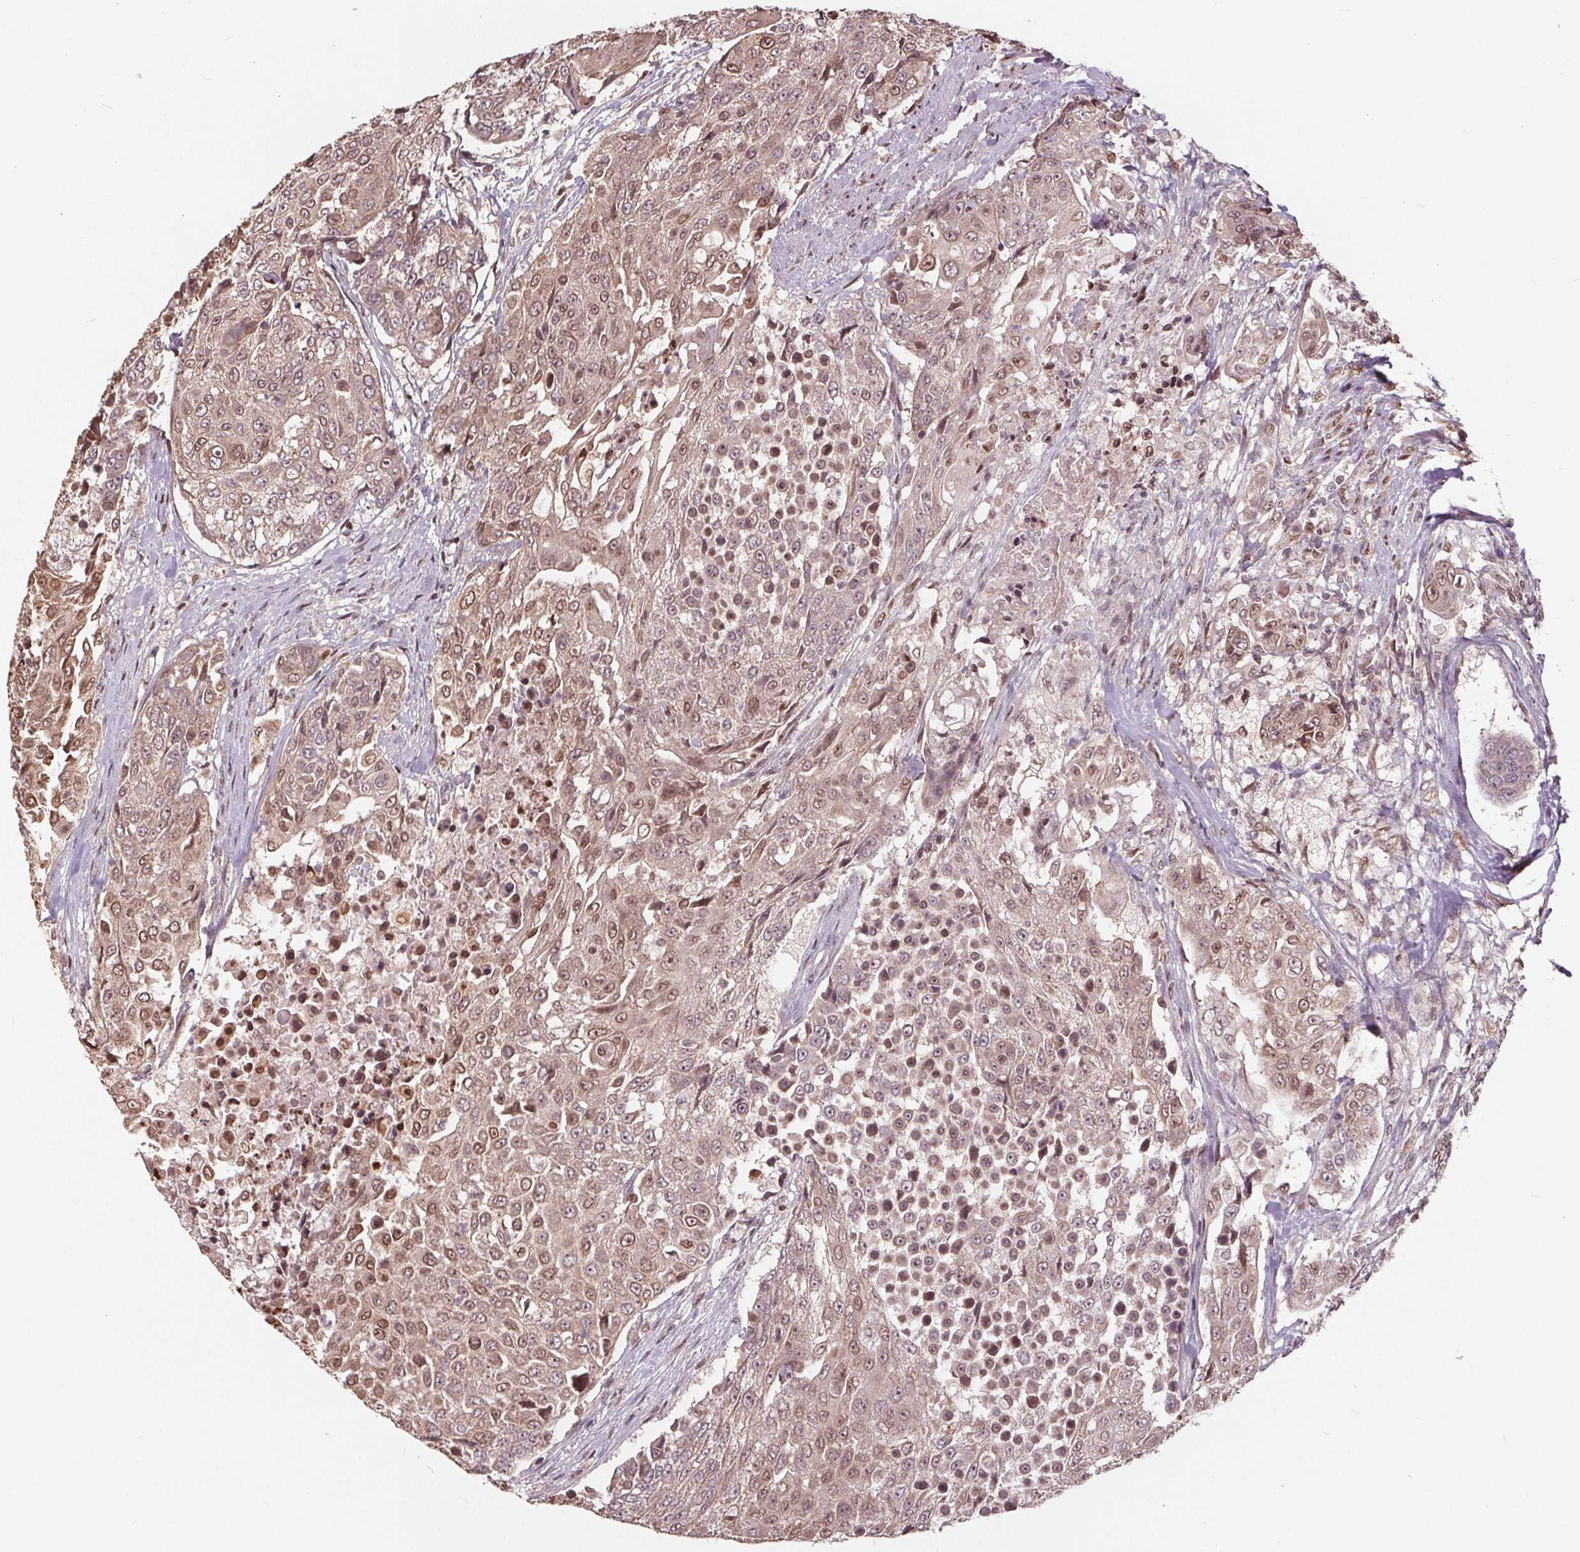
{"staining": {"intensity": "moderate", "quantity": ">75%", "location": "nuclear"}, "tissue": "urothelial cancer", "cell_type": "Tumor cells", "image_type": "cancer", "snomed": [{"axis": "morphology", "description": "Urothelial carcinoma, High grade"}, {"axis": "topography", "description": "Urinary bladder"}], "caption": "Approximately >75% of tumor cells in human urothelial cancer exhibit moderate nuclear protein positivity as visualized by brown immunohistochemical staining.", "gene": "HIF1AN", "patient": {"sex": "female", "age": 63}}